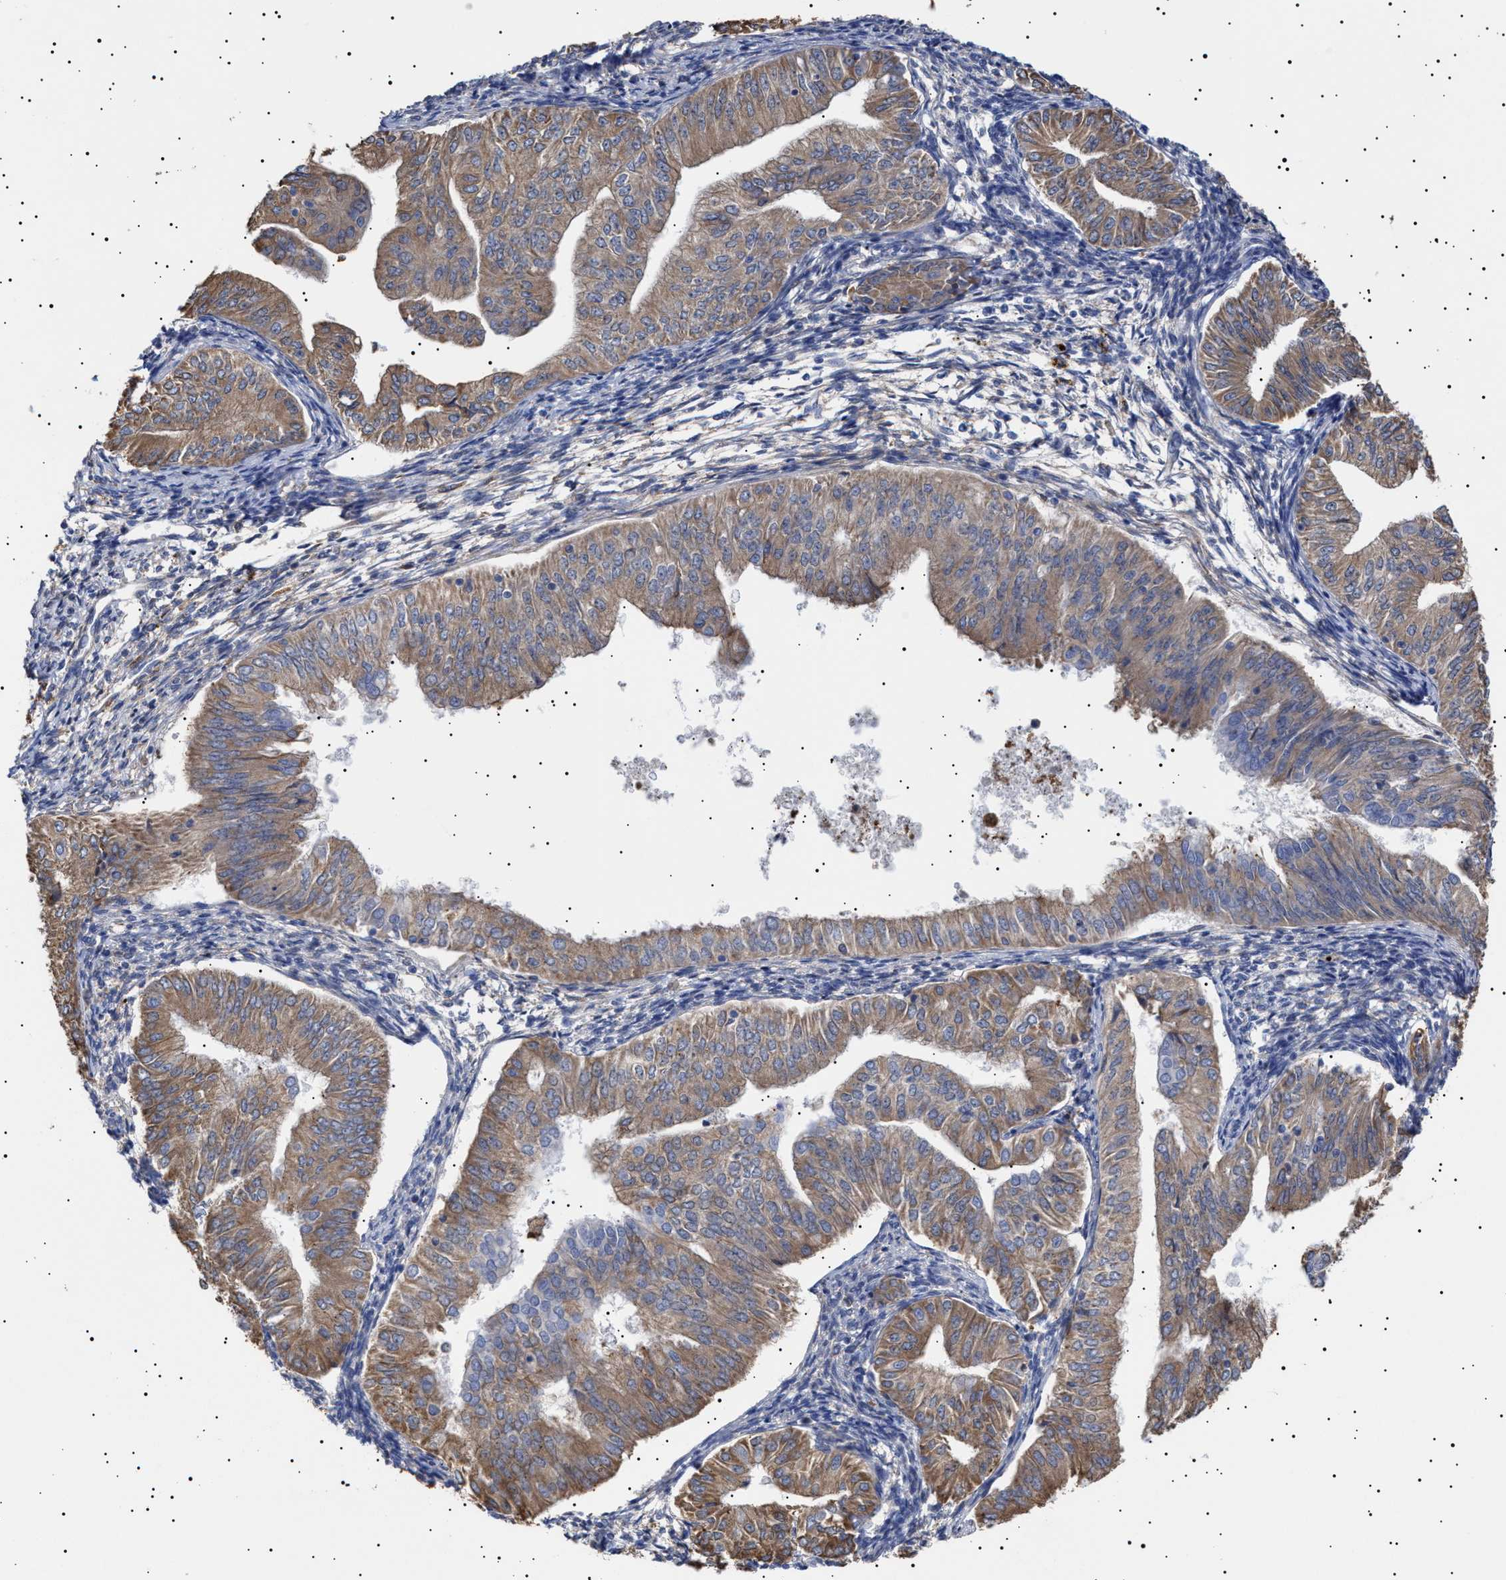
{"staining": {"intensity": "moderate", "quantity": ">75%", "location": "cytoplasmic/membranous"}, "tissue": "endometrial cancer", "cell_type": "Tumor cells", "image_type": "cancer", "snomed": [{"axis": "morphology", "description": "Normal tissue, NOS"}, {"axis": "morphology", "description": "Adenocarcinoma, NOS"}, {"axis": "topography", "description": "Endometrium"}], "caption": "A medium amount of moderate cytoplasmic/membranous staining is present in approximately >75% of tumor cells in endometrial cancer tissue.", "gene": "ERCC6L2", "patient": {"sex": "female", "age": 53}}